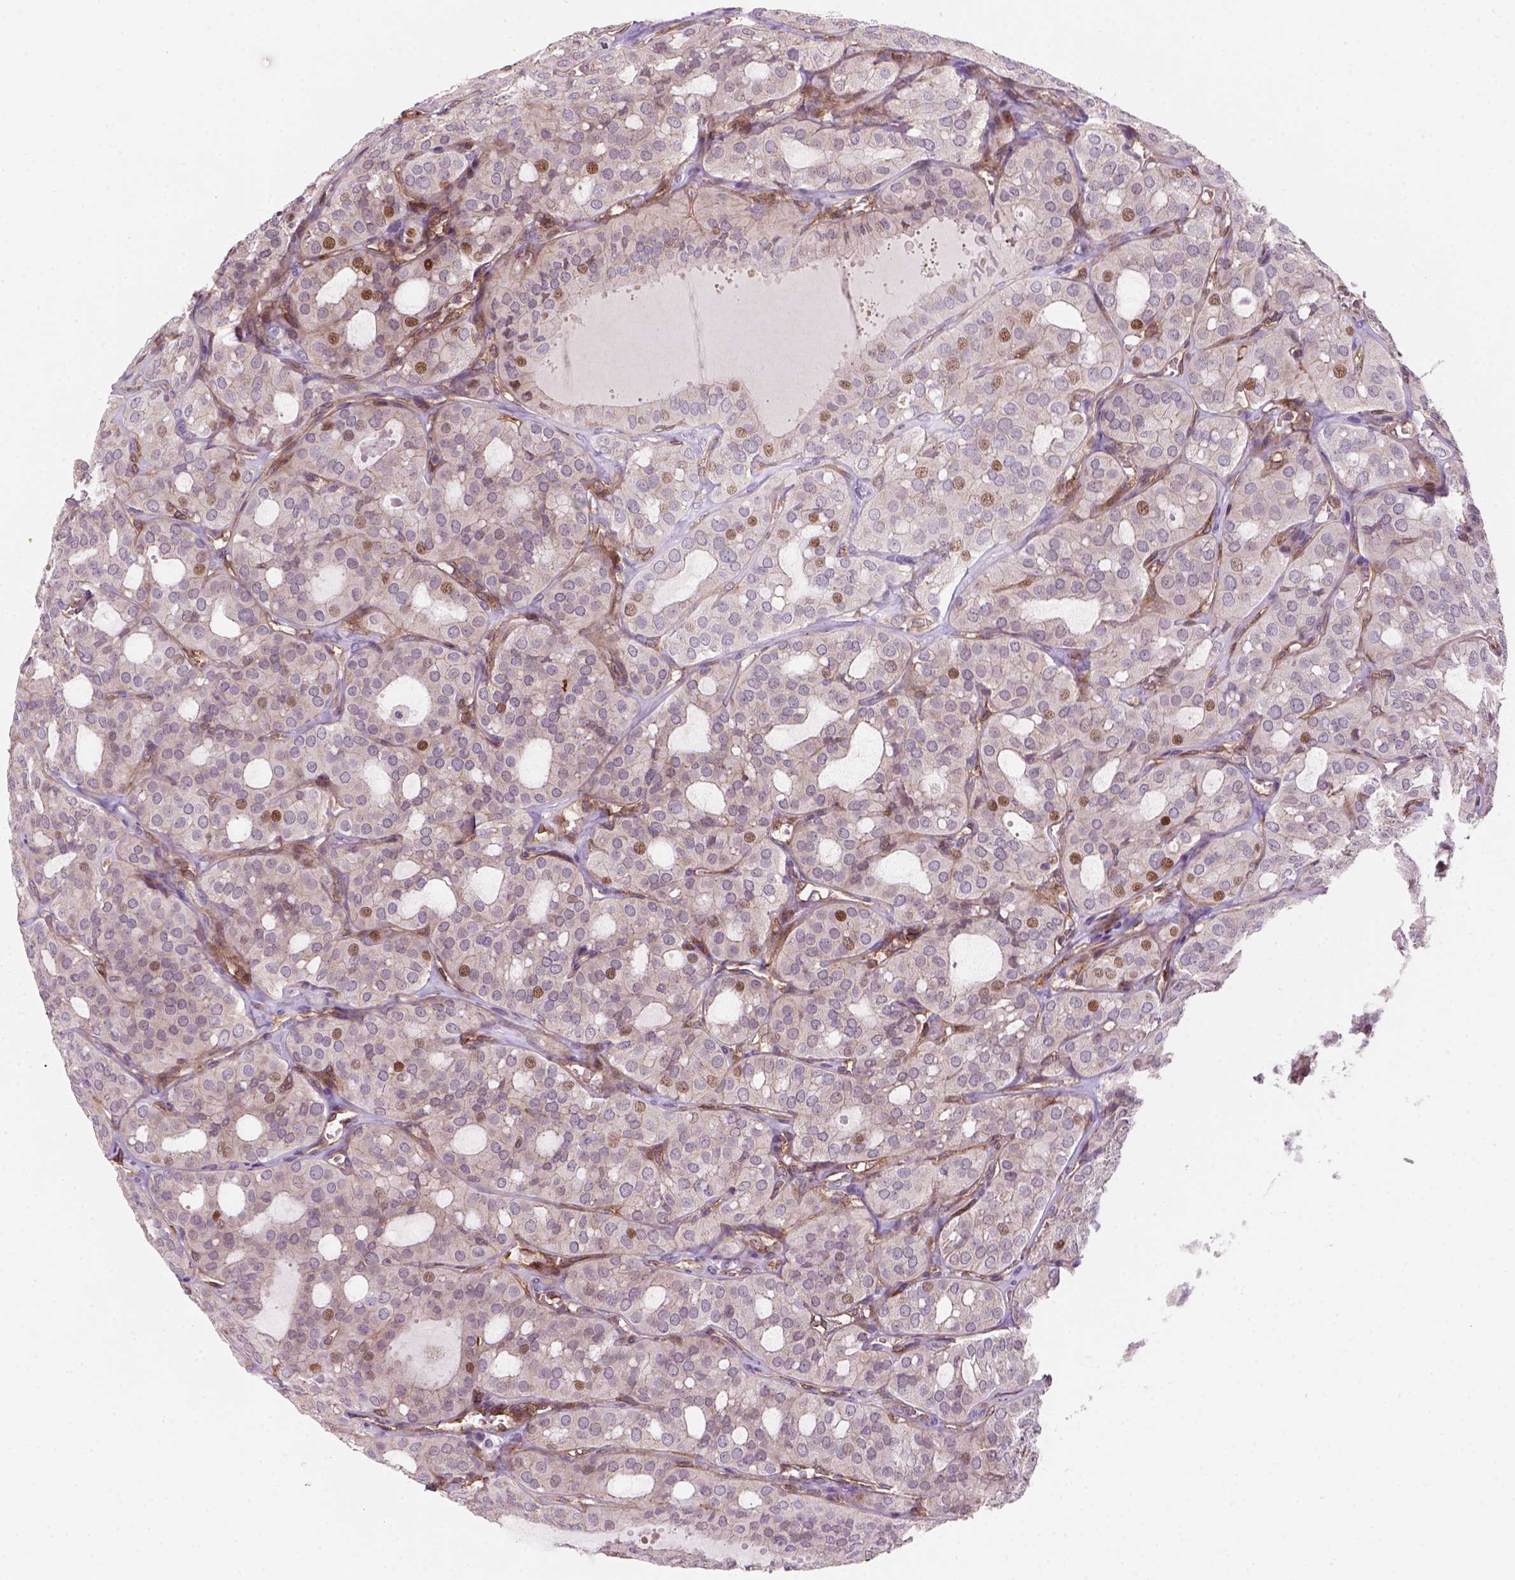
{"staining": {"intensity": "negative", "quantity": "none", "location": "none"}, "tissue": "thyroid cancer", "cell_type": "Tumor cells", "image_type": "cancer", "snomed": [{"axis": "morphology", "description": "Follicular adenoma carcinoma, NOS"}, {"axis": "topography", "description": "Thyroid gland"}], "caption": "DAB (3,3'-diaminobenzidine) immunohistochemical staining of human follicular adenoma carcinoma (thyroid) exhibits no significant positivity in tumor cells.", "gene": "VSTM5", "patient": {"sex": "male", "age": 75}}